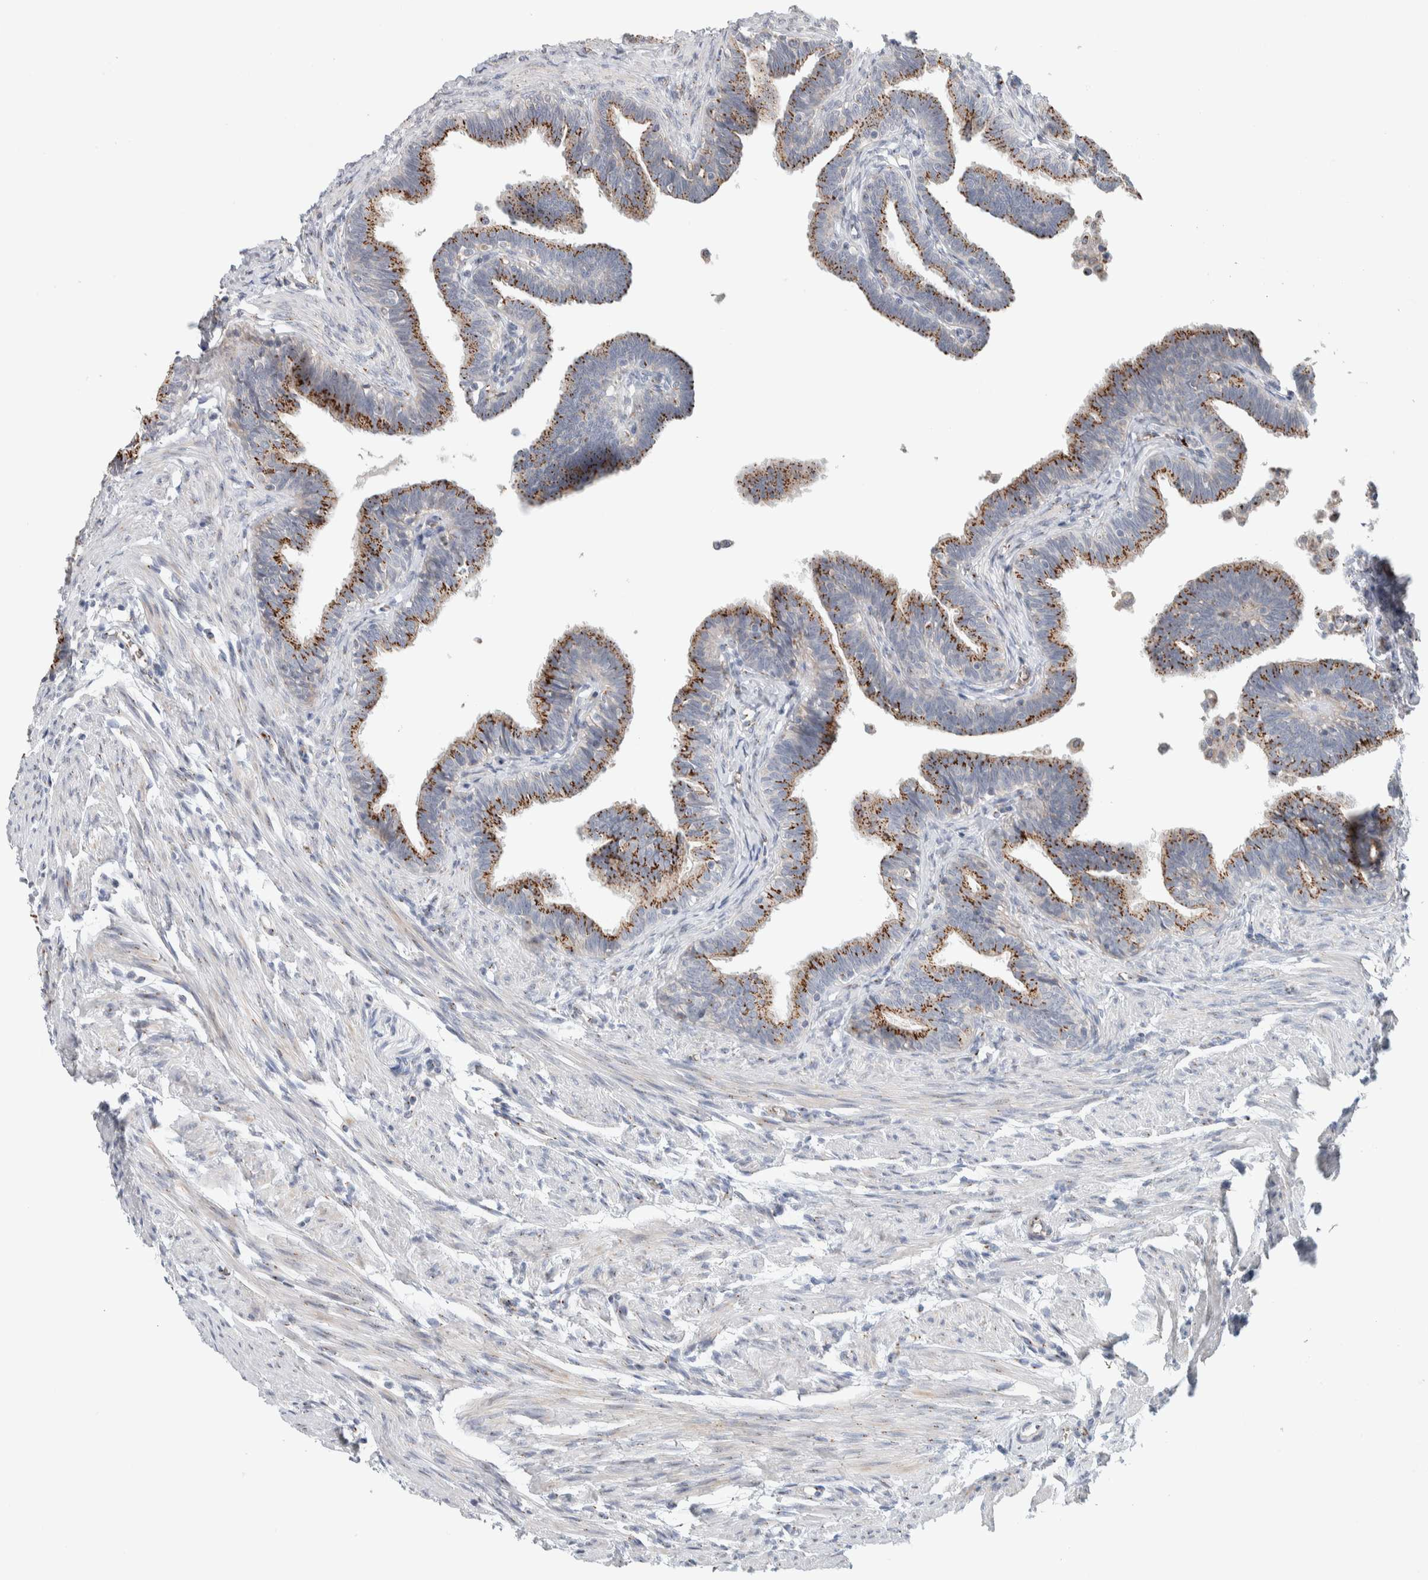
{"staining": {"intensity": "moderate", "quantity": ">75%", "location": "cytoplasmic/membranous"}, "tissue": "fallopian tube", "cell_type": "Glandular cells", "image_type": "normal", "snomed": [{"axis": "morphology", "description": "Normal tissue, NOS"}, {"axis": "topography", "description": "Fallopian tube"}, {"axis": "topography", "description": "Ovary"}], "caption": "Immunohistochemical staining of benign human fallopian tube shows moderate cytoplasmic/membranous protein staining in approximately >75% of glandular cells.", "gene": "SLC38A10", "patient": {"sex": "female", "age": 23}}